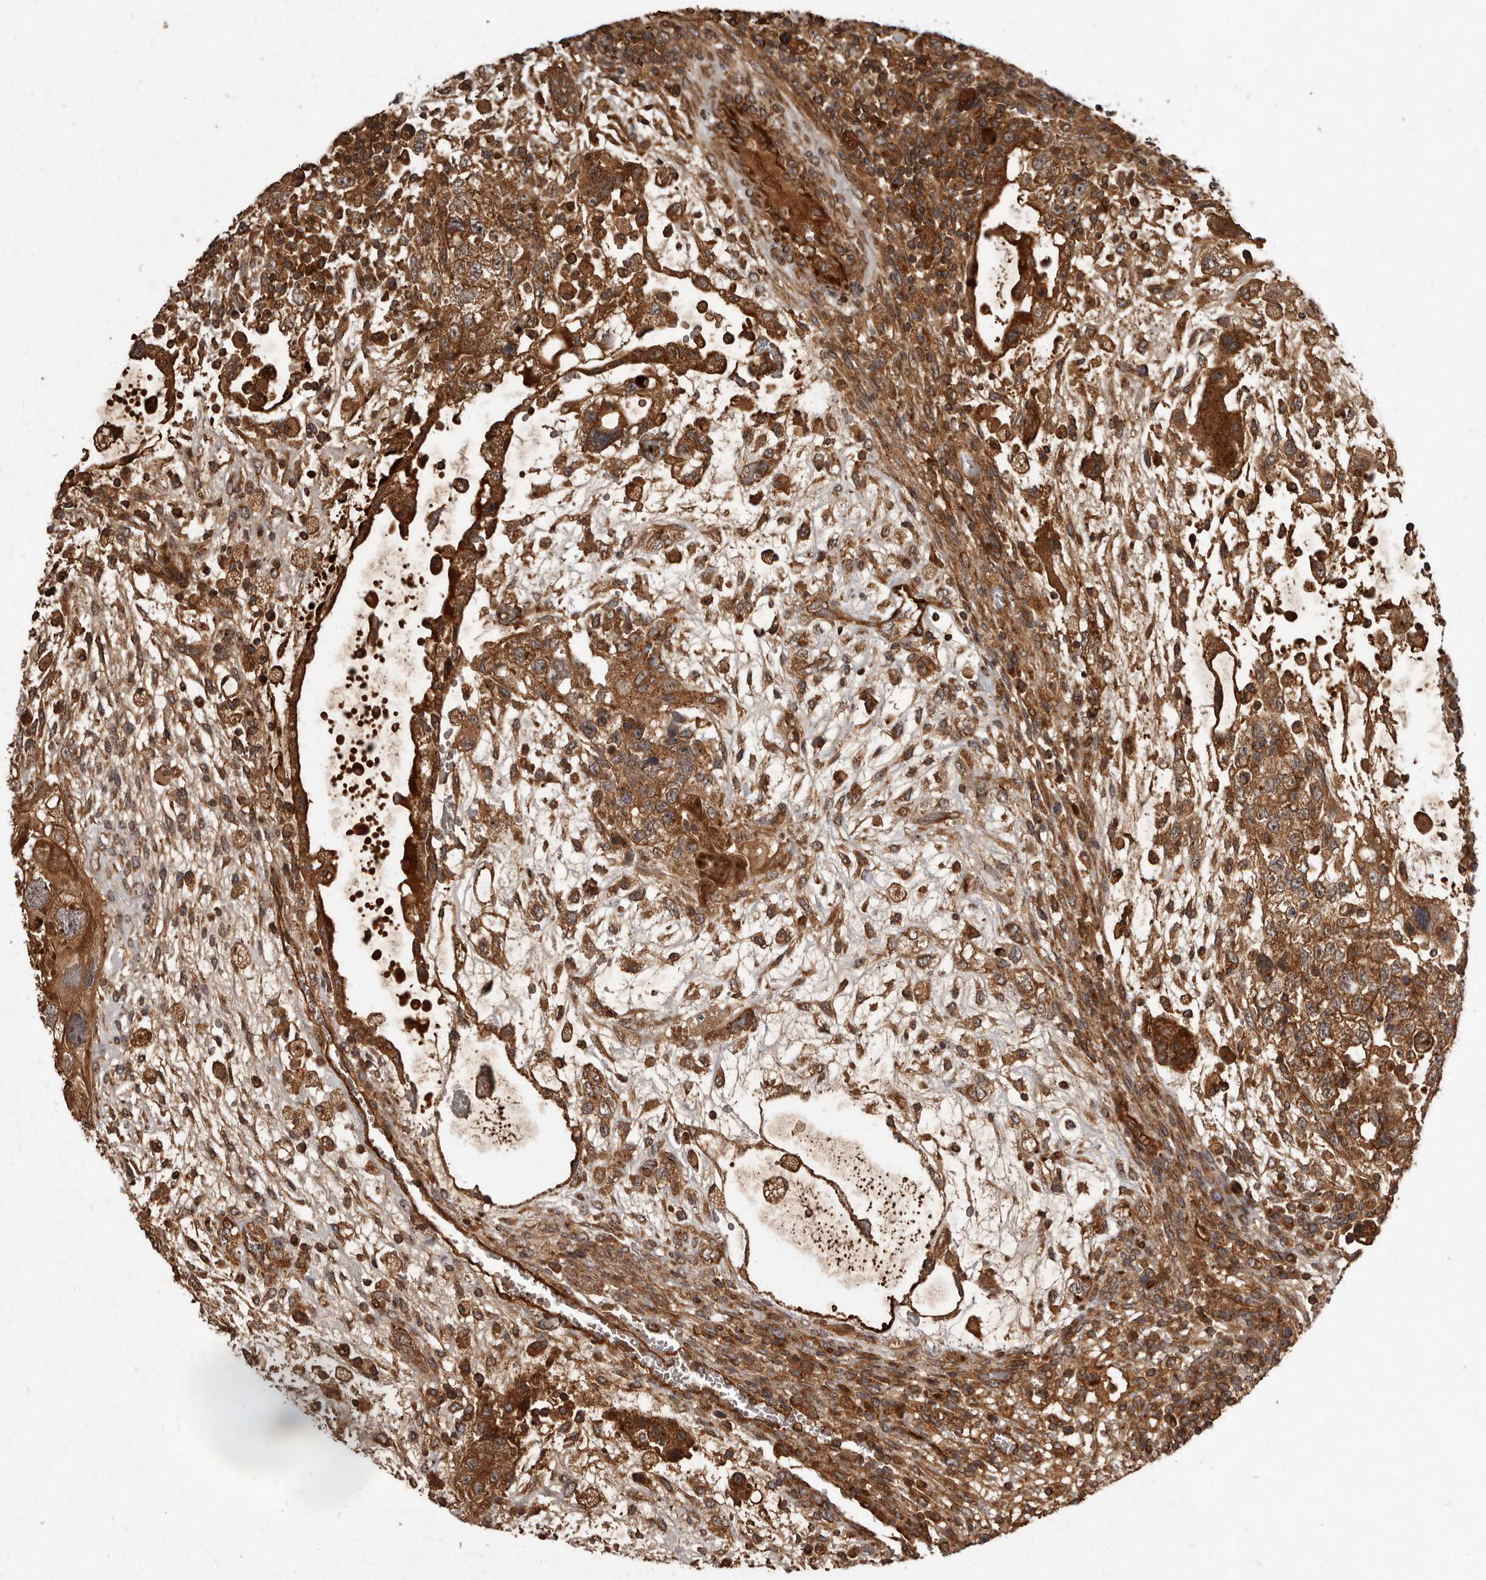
{"staining": {"intensity": "moderate", "quantity": ">75%", "location": "cytoplasmic/membranous"}, "tissue": "testis cancer", "cell_type": "Tumor cells", "image_type": "cancer", "snomed": [{"axis": "morphology", "description": "Carcinoma, Embryonal, NOS"}, {"axis": "topography", "description": "Testis"}], "caption": "Immunohistochemical staining of human testis embryonal carcinoma exhibits moderate cytoplasmic/membranous protein positivity in approximately >75% of tumor cells.", "gene": "STK36", "patient": {"sex": "male", "age": 36}}